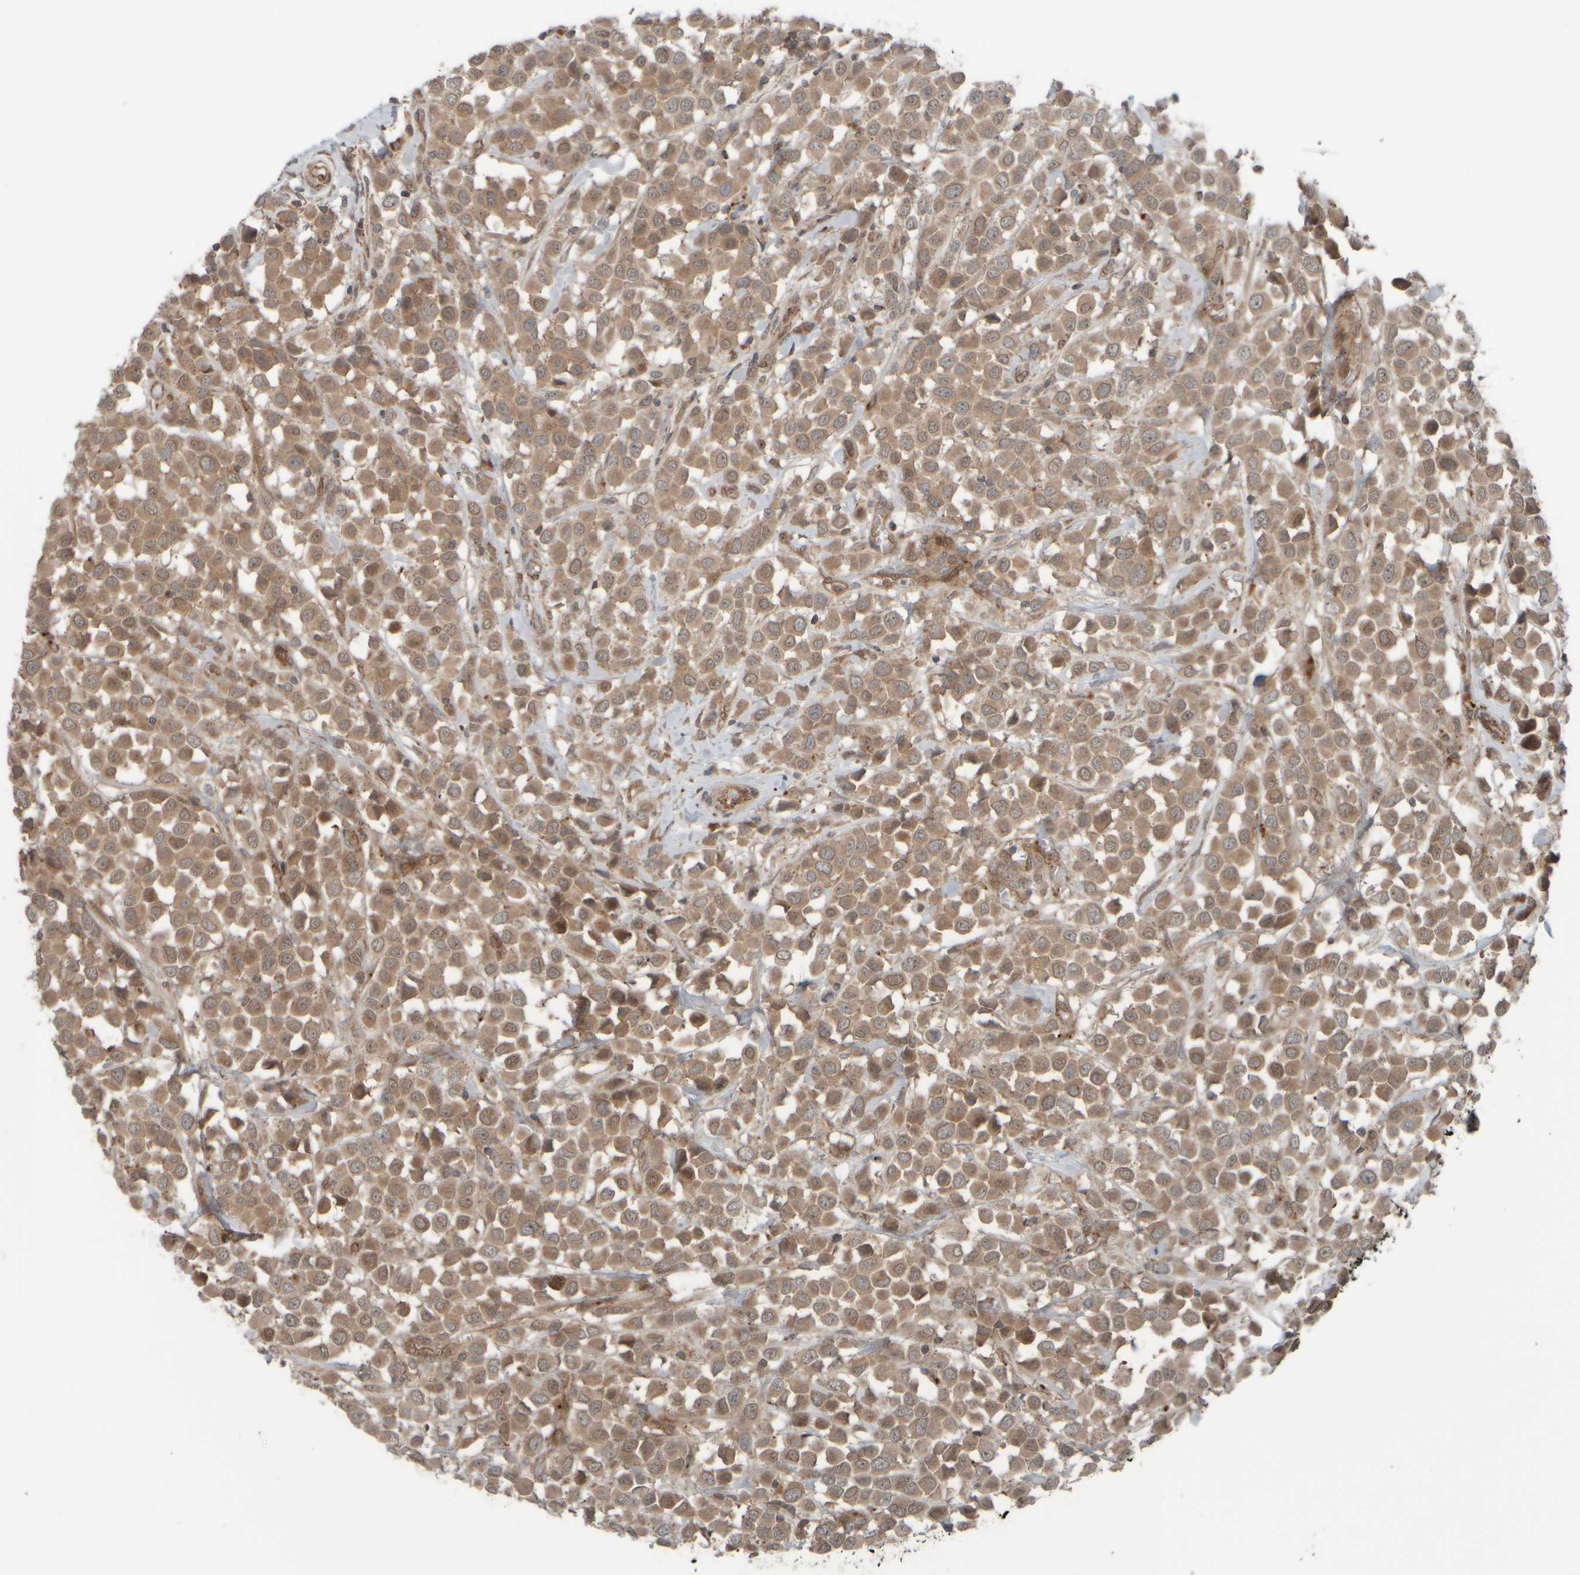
{"staining": {"intensity": "weak", "quantity": ">75%", "location": "cytoplasmic/membranous"}, "tissue": "breast cancer", "cell_type": "Tumor cells", "image_type": "cancer", "snomed": [{"axis": "morphology", "description": "Duct carcinoma"}, {"axis": "topography", "description": "Breast"}], "caption": "Breast invasive ductal carcinoma stained with immunohistochemistry demonstrates weak cytoplasmic/membranous expression in approximately >75% of tumor cells.", "gene": "GIGYF1", "patient": {"sex": "female", "age": 61}}